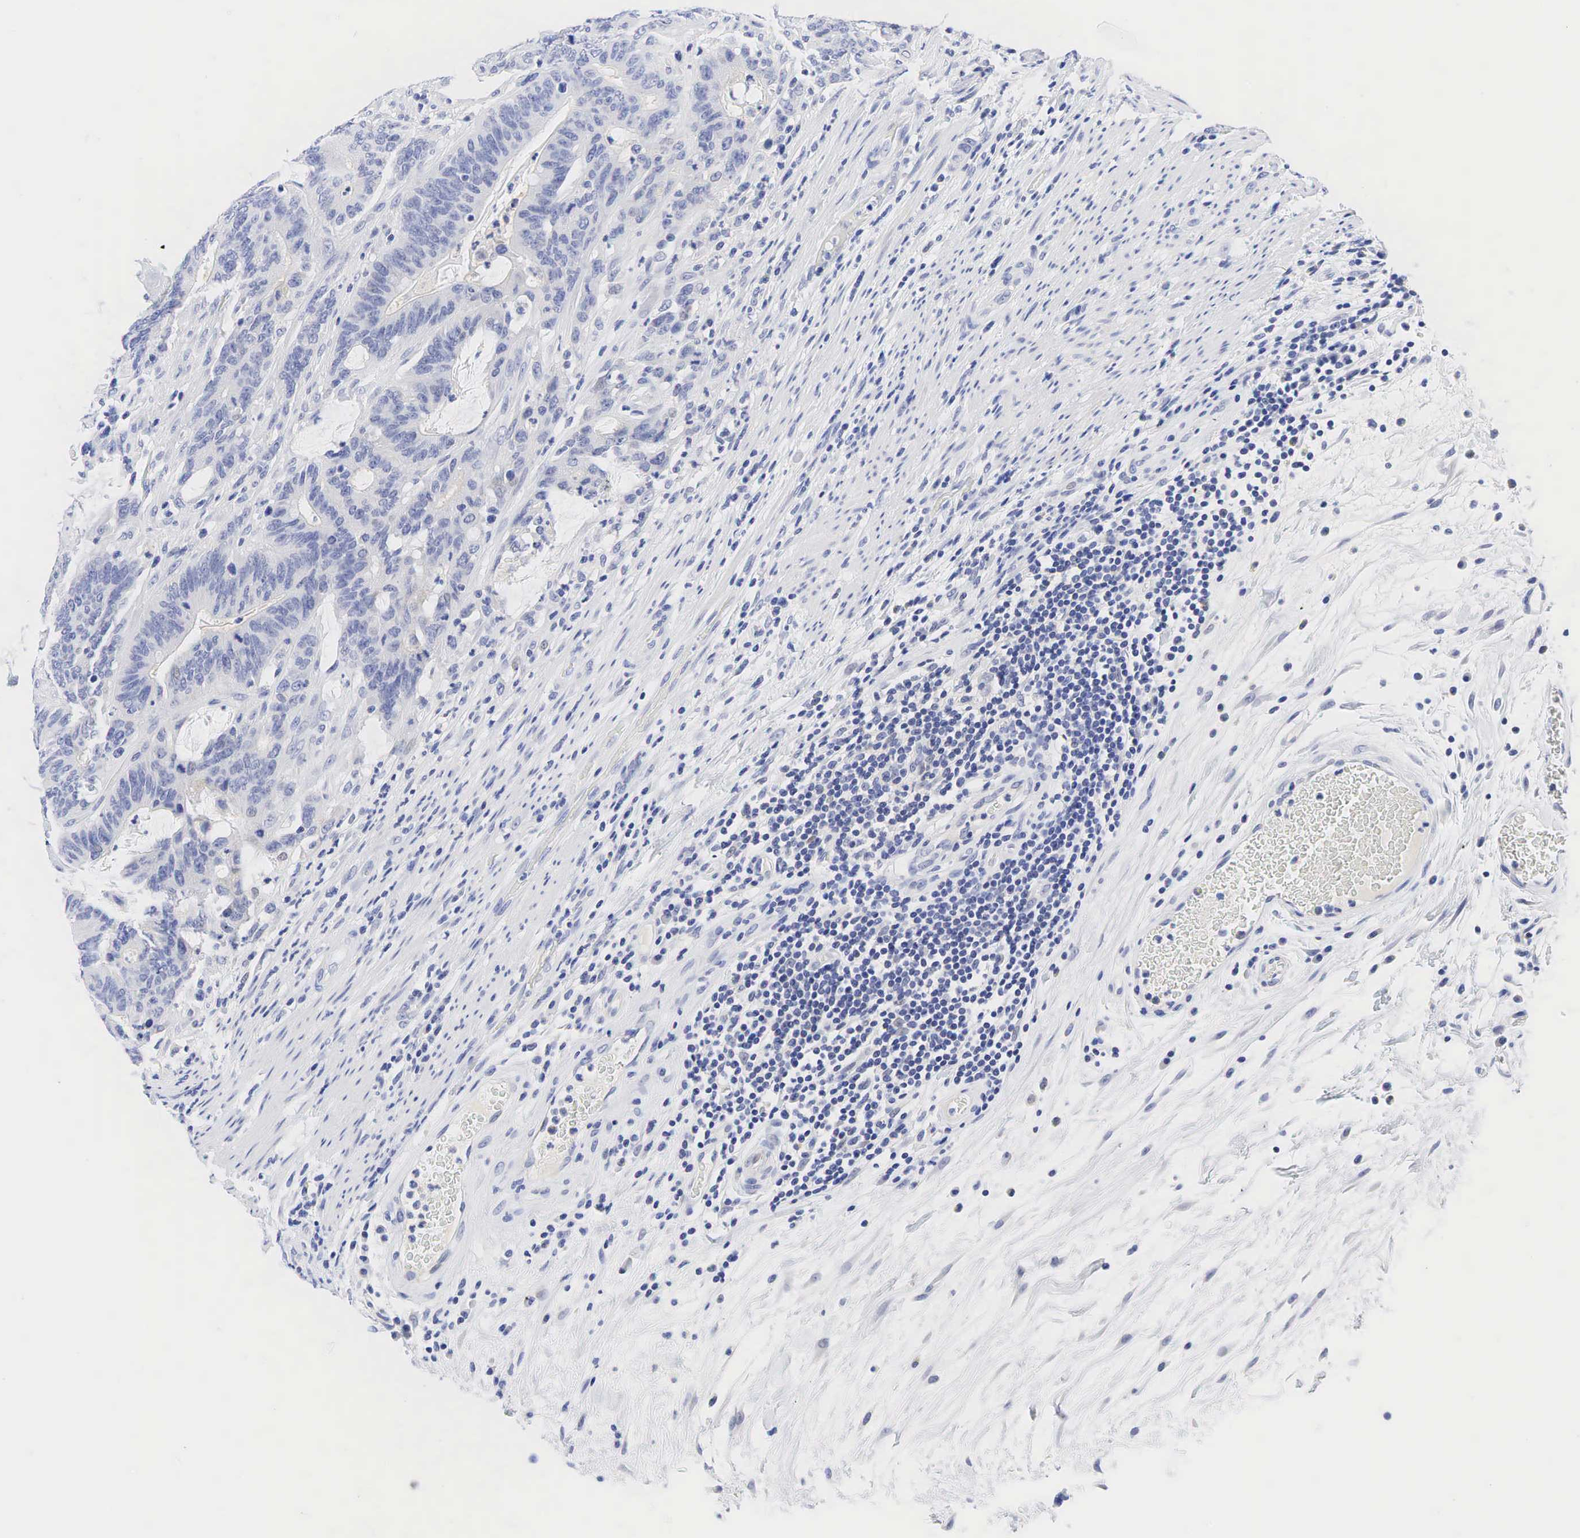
{"staining": {"intensity": "negative", "quantity": "none", "location": "none"}, "tissue": "colorectal cancer", "cell_type": "Tumor cells", "image_type": "cancer", "snomed": [{"axis": "morphology", "description": "Adenocarcinoma, NOS"}, {"axis": "topography", "description": "Colon"}], "caption": "This is a photomicrograph of immunohistochemistry staining of adenocarcinoma (colorectal), which shows no staining in tumor cells.", "gene": "AR", "patient": {"sex": "male", "age": 54}}